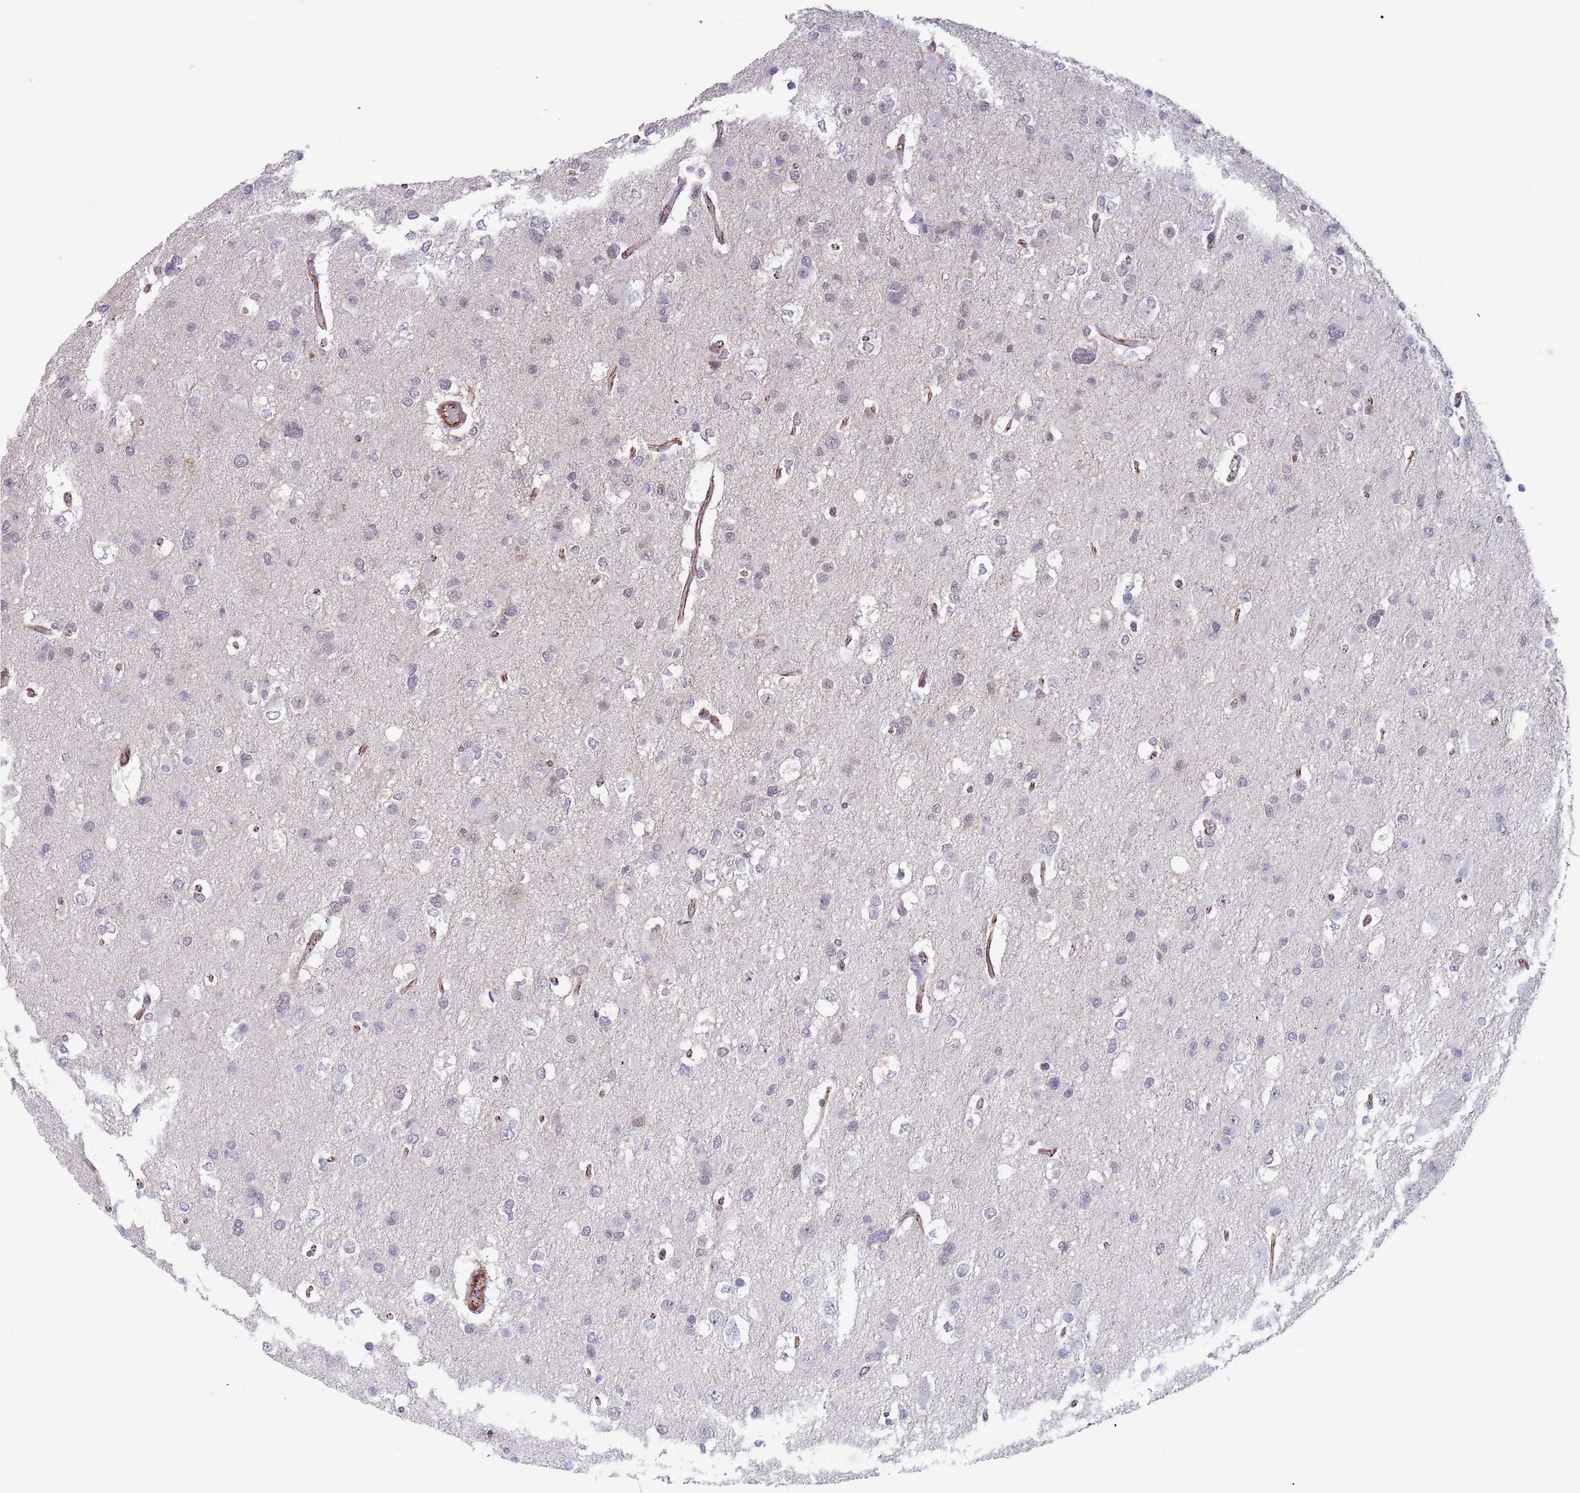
{"staining": {"intensity": "negative", "quantity": "none", "location": "none"}, "tissue": "glioma", "cell_type": "Tumor cells", "image_type": "cancer", "snomed": [{"axis": "morphology", "description": "Glioma, malignant, High grade"}, {"axis": "topography", "description": "Brain"}], "caption": "Tumor cells show no significant protein positivity in glioma. The staining was performed using DAB to visualize the protein expression in brown, while the nuclei were stained in blue with hematoxylin (Magnification: 20x).", "gene": "OR5A2", "patient": {"sex": "male", "age": 53}}